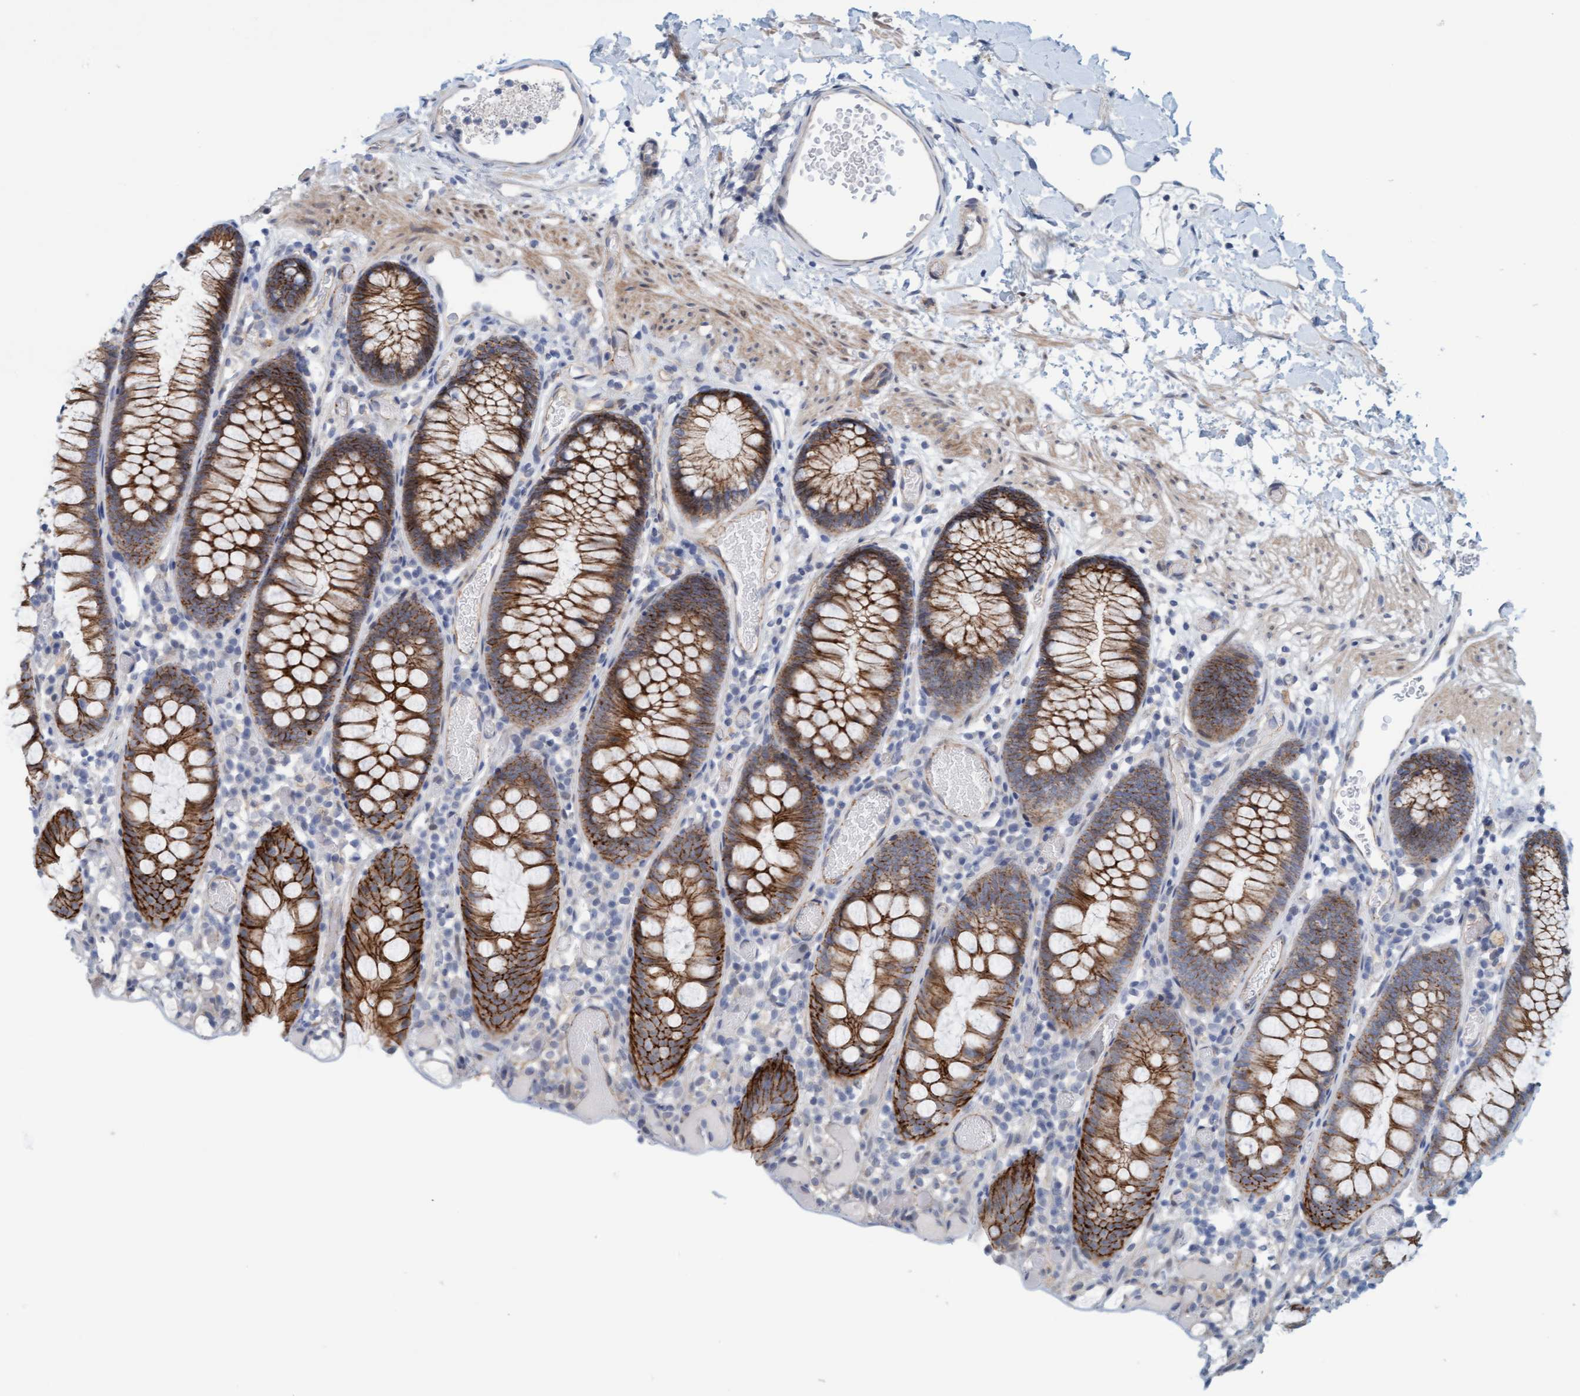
{"staining": {"intensity": "moderate", "quantity": ">75%", "location": "cytoplasmic/membranous"}, "tissue": "colon", "cell_type": "Endothelial cells", "image_type": "normal", "snomed": [{"axis": "morphology", "description": "Normal tissue, NOS"}, {"axis": "topography", "description": "Colon"}], "caption": "Endothelial cells exhibit medium levels of moderate cytoplasmic/membranous positivity in about >75% of cells in normal human colon.", "gene": "KRBA2", "patient": {"sex": "male", "age": 14}}